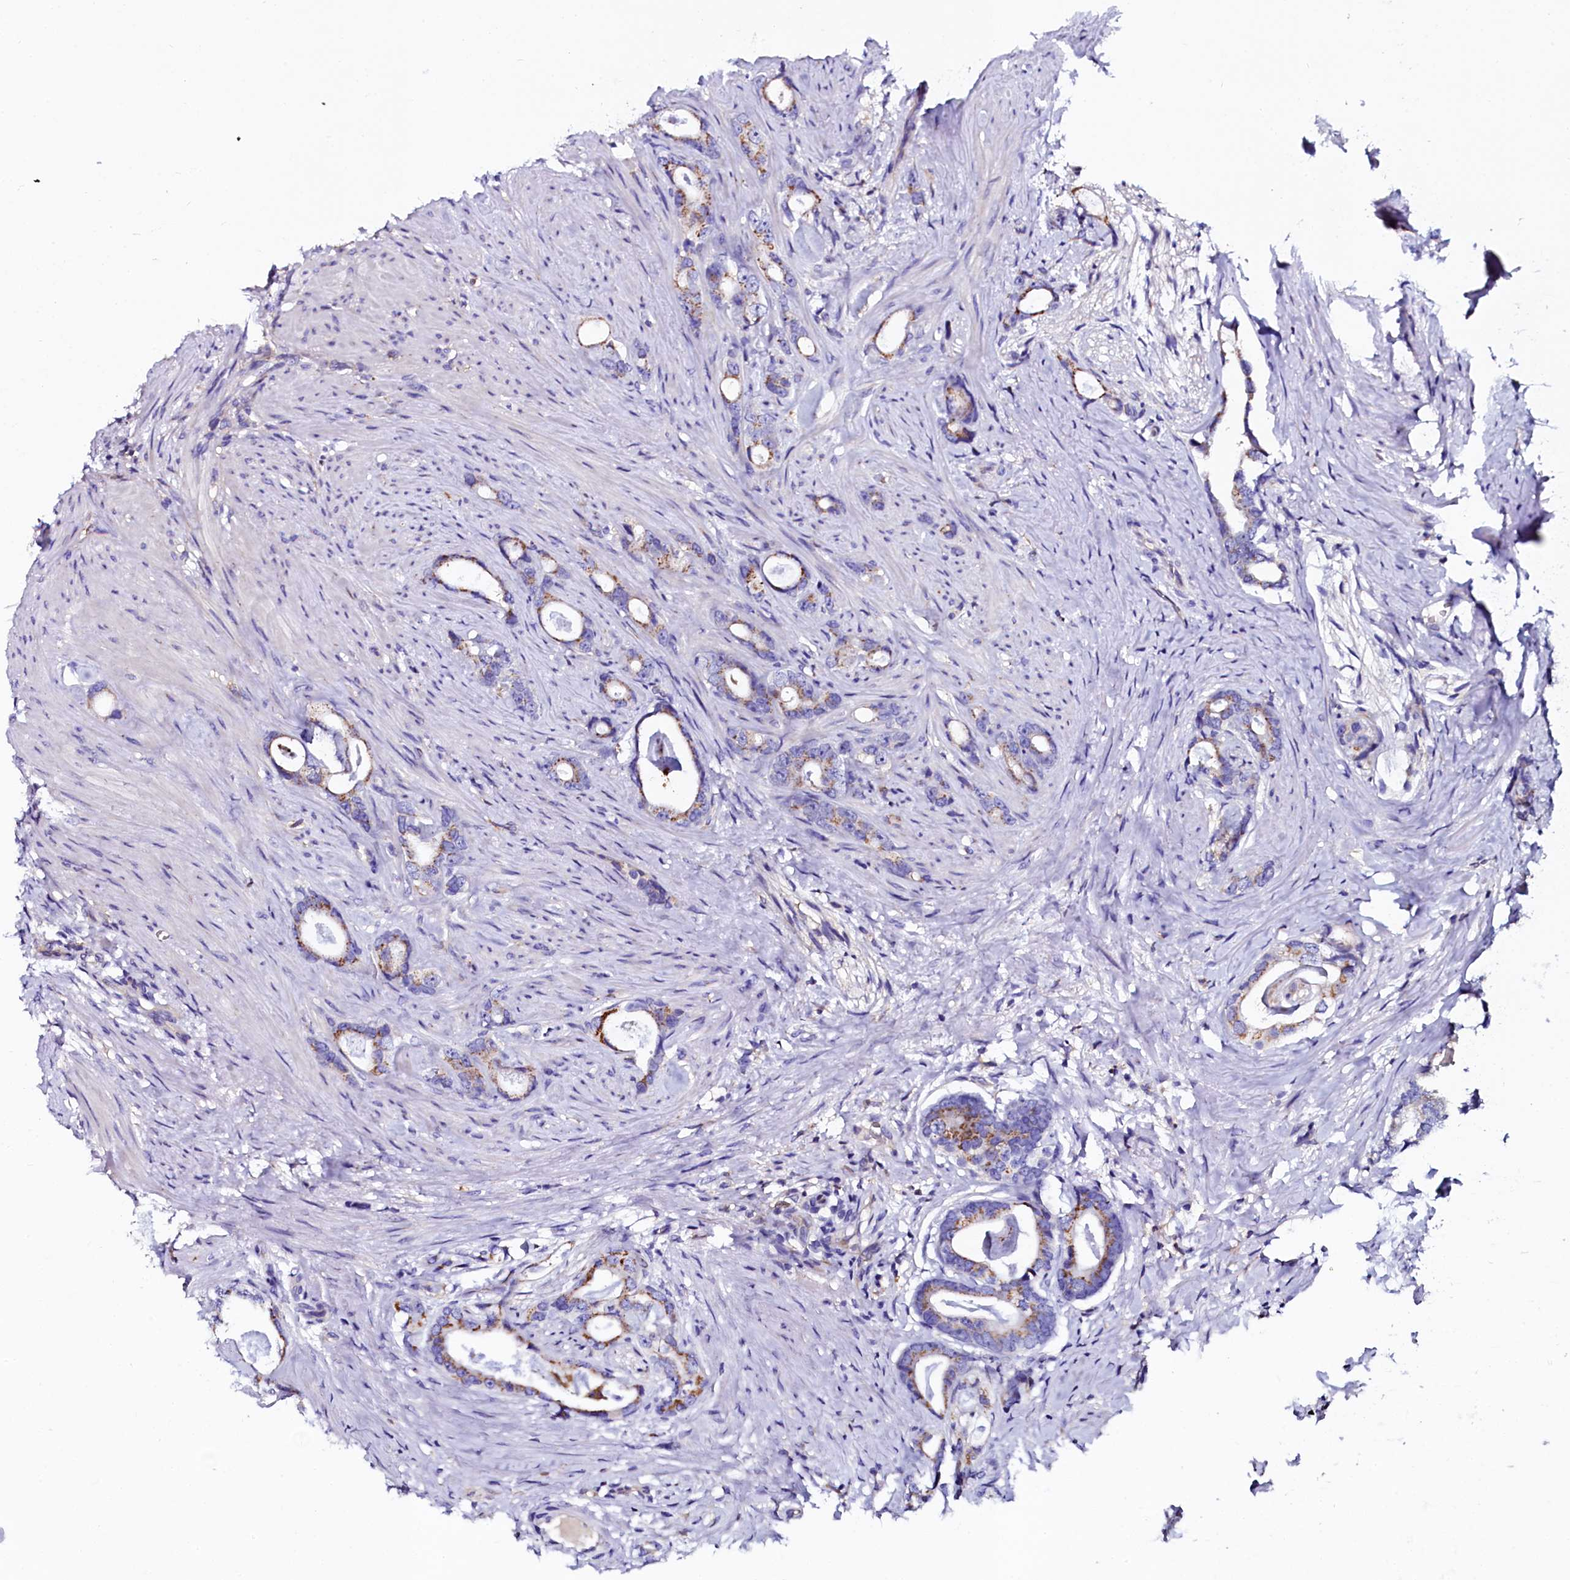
{"staining": {"intensity": "strong", "quantity": "<25%", "location": "cytoplasmic/membranous"}, "tissue": "prostate cancer", "cell_type": "Tumor cells", "image_type": "cancer", "snomed": [{"axis": "morphology", "description": "Adenocarcinoma, Low grade"}, {"axis": "topography", "description": "Prostate"}], "caption": "IHC of prostate adenocarcinoma (low-grade) demonstrates medium levels of strong cytoplasmic/membranous positivity in about <25% of tumor cells.", "gene": "OTOL1", "patient": {"sex": "male", "age": 63}}